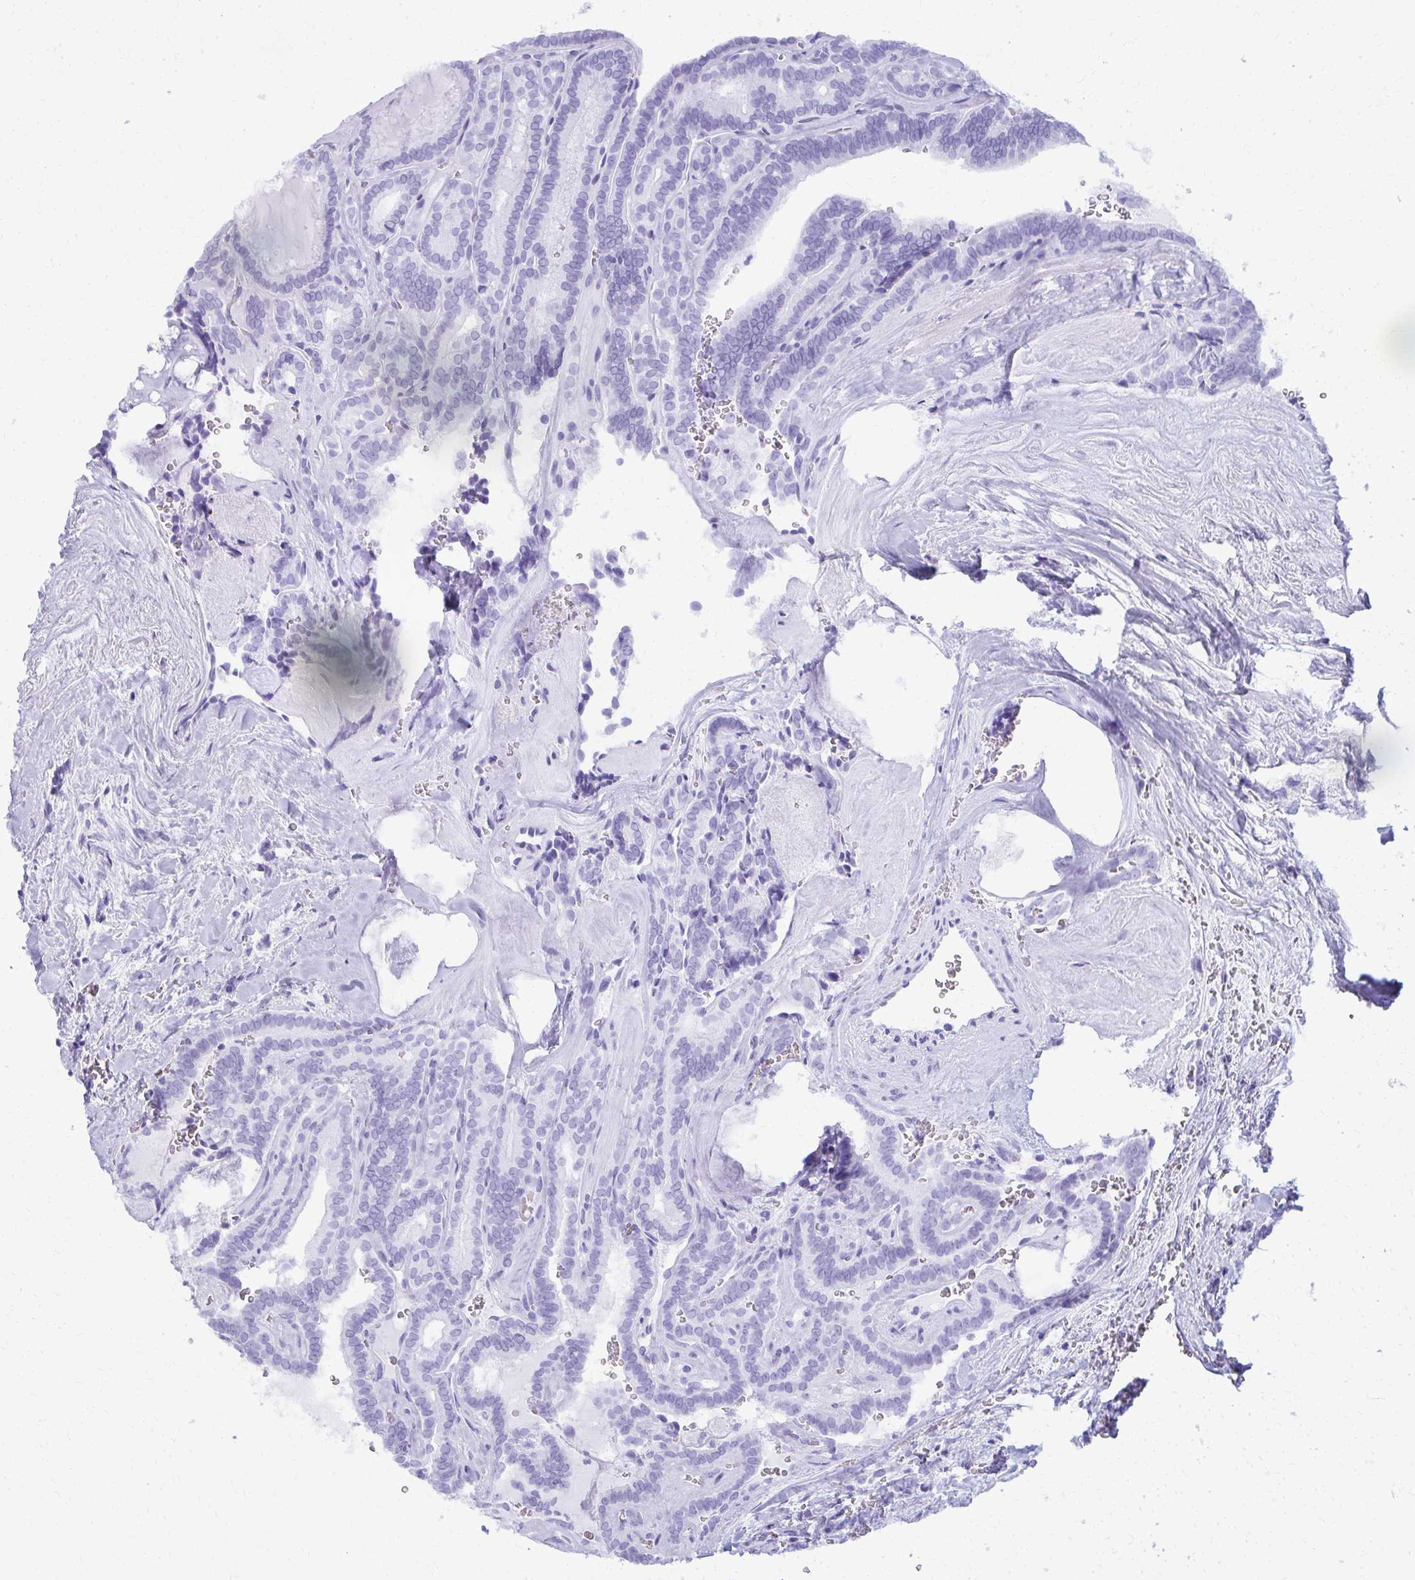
{"staining": {"intensity": "negative", "quantity": "none", "location": "none"}, "tissue": "thyroid cancer", "cell_type": "Tumor cells", "image_type": "cancer", "snomed": [{"axis": "morphology", "description": "Papillary adenocarcinoma, NOS"}, {"axis": "topography", "description": "Thyroid gland"}], "caption": "This is a histopathology image of IHC staining of thyroid papillary adenocarcinoma, which shows no expression in tumor cells. (Stains: DAB (3,3'-diaminobenzidine) immunohistochemistry (IHC) with hematoxylin counter stain, Microscopy: brightfield microscopy at high magnification).", "gene": "MAF1", "patient": {"sex": "female", "age": 21}}